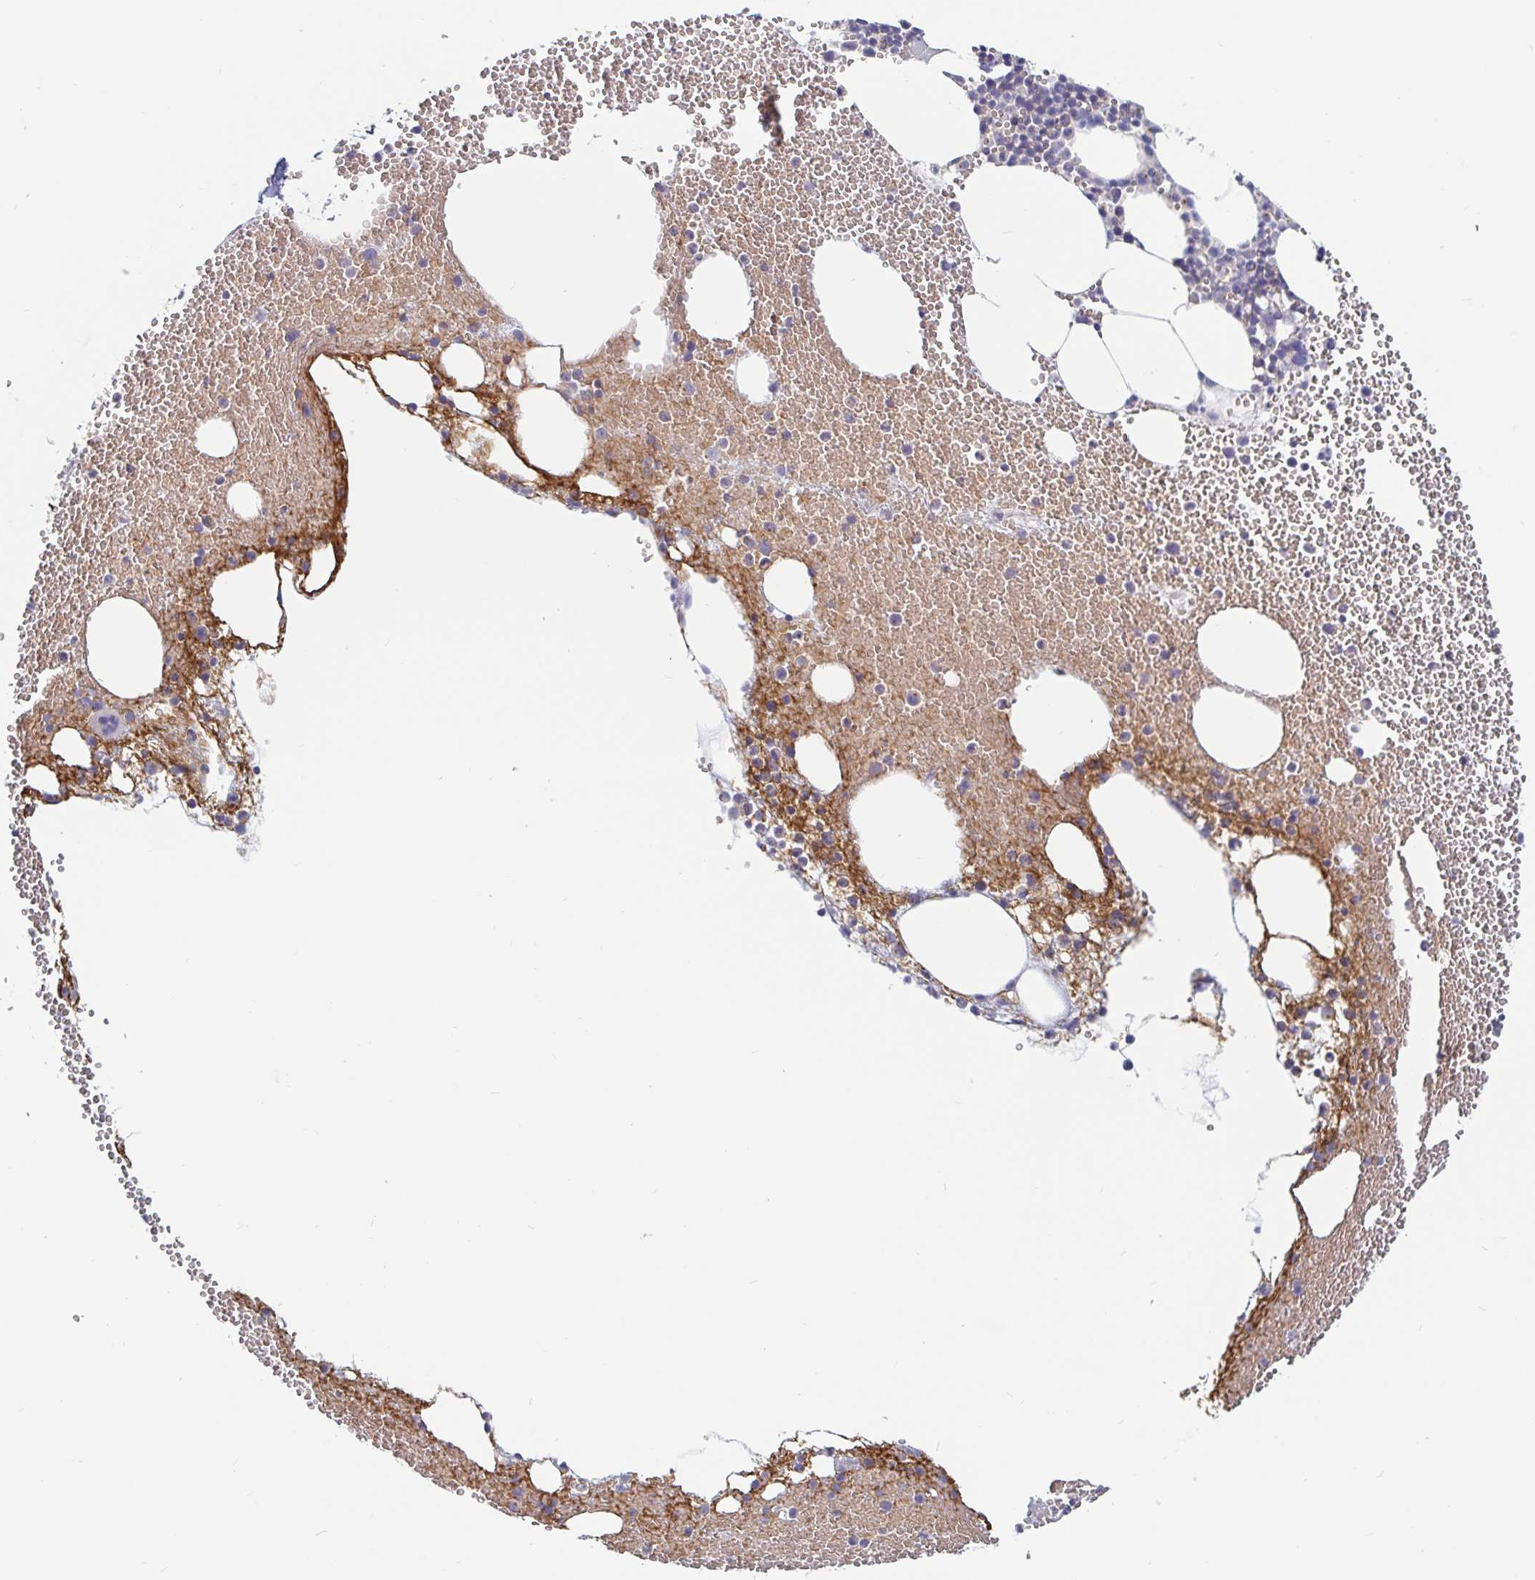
{"staining": {"intensity": "negative", "quantity": "none", "location": "none"}, "tissue": "bone marrow", "cell_type": "Hematopoietic cells", "image_type": "normal", "snomed": [{"axis": "morphology", "description": "Normal tissue, NOS"}, {"axis": "topography", "description": "Bone marrow"}], "caption": "Immunohistochemistry (IHC) image of unremarkable bone marrow: human bone marrow stained with DAB demonstrates no significant protein positivity in hematopoietic cells. The staining was performed using DAB to visualize the protein expression in brown, while the nuclei were stained in blue with hematoxylin (Magnification: 20x).", "gene": "SPPL3", "patient": {"sex": "female", "age": 80}}